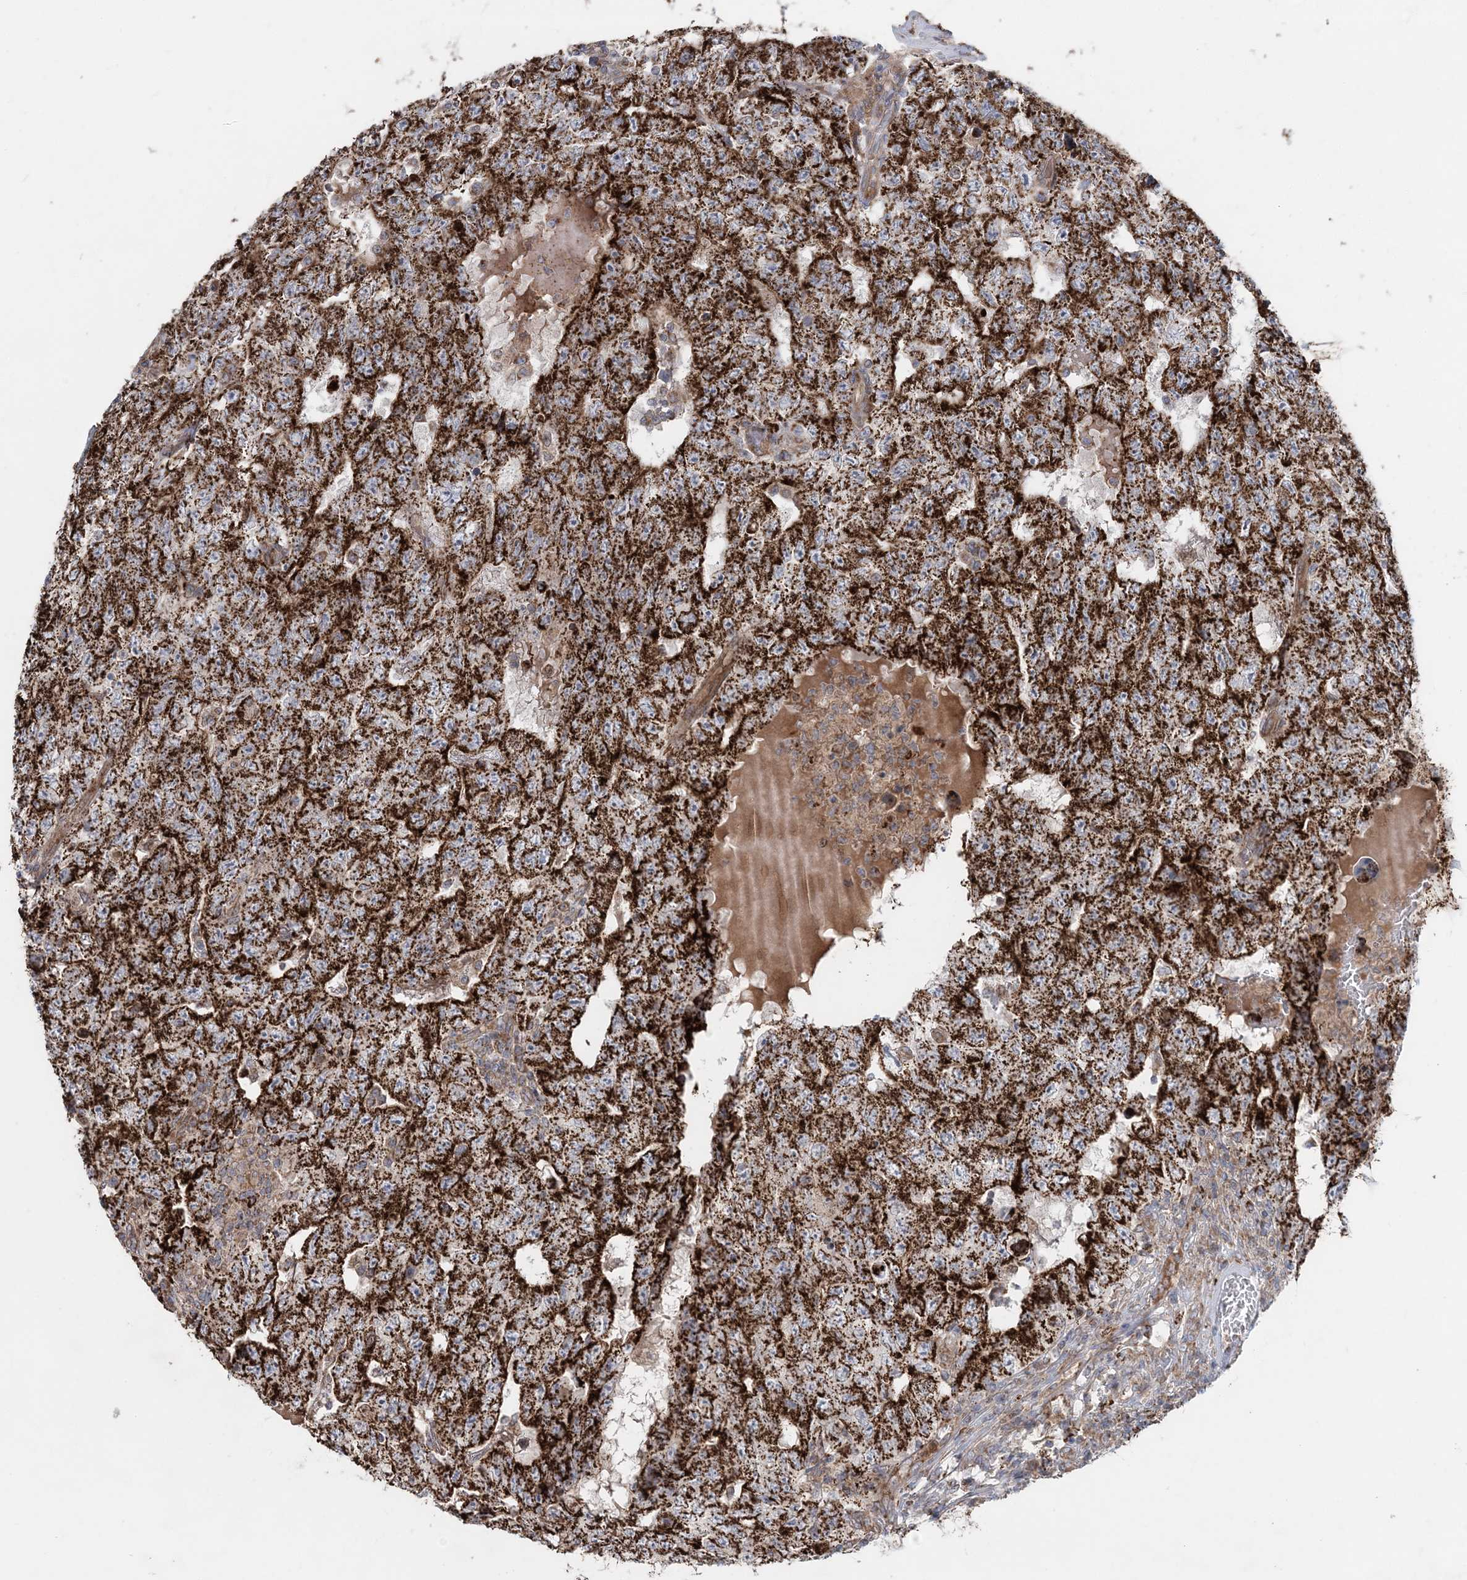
{"staining": {"intensity": "strong", "quantity": ">75%", "location": "cytoplasmic/membranous"}, "tissue": "testis cancer", "cell_type": "Tumor cells", "image_type": "cancer", "snomed": [{"axis": "morphology", "description": "Carcinoma, Embryonal, NOS"}, {"axis": "topography", "description": "Testis"}], "caption": "Approximately >75% of tumor cells in human testis cancer (embryonal carcinoma) reveal strong cytoplasmic/membranous protein expression as visualized by brown immunohistochemical staining.", "gene": "LRPPRC", "patient": {"sex": "male", "age": 26}}